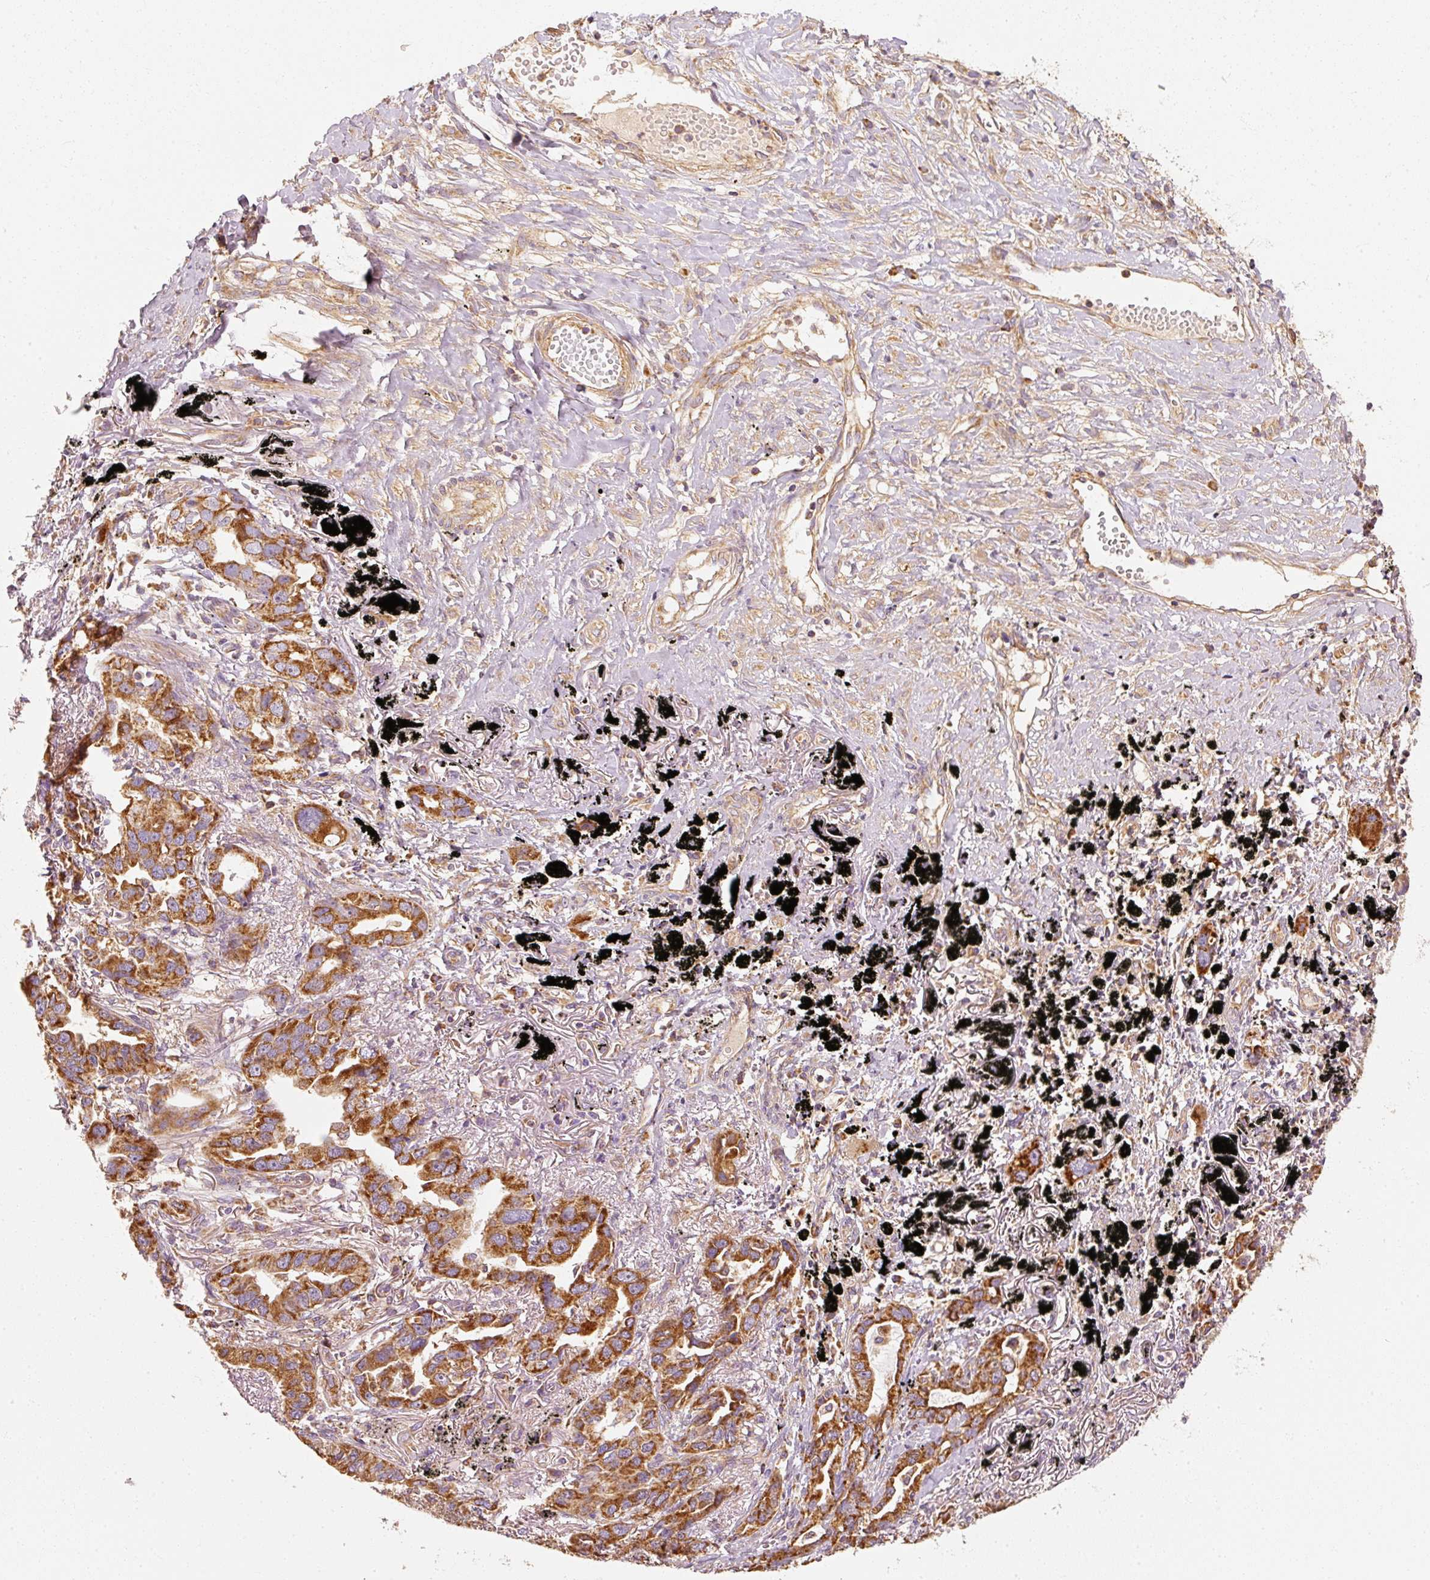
{"staining": {"intensity": "strong", "quantity": ">75%", "location": "cytoplasmic/membranous"}, "tissue": "lung cancer", "cell_type": "Tumor cells", "image_type": "cancer", "snomed": [{"axis": "morphology", "description": "Adenocarcinoma, NOS"}, {"axis": "topography", "description": "Lung"}], "caption": "Human adenocarcinoma (lung) stained with a protein marker exhibits strong staining in tumor cells.", "gene": "TOMM40", "patient": {"sex": "male", "age": 67}}